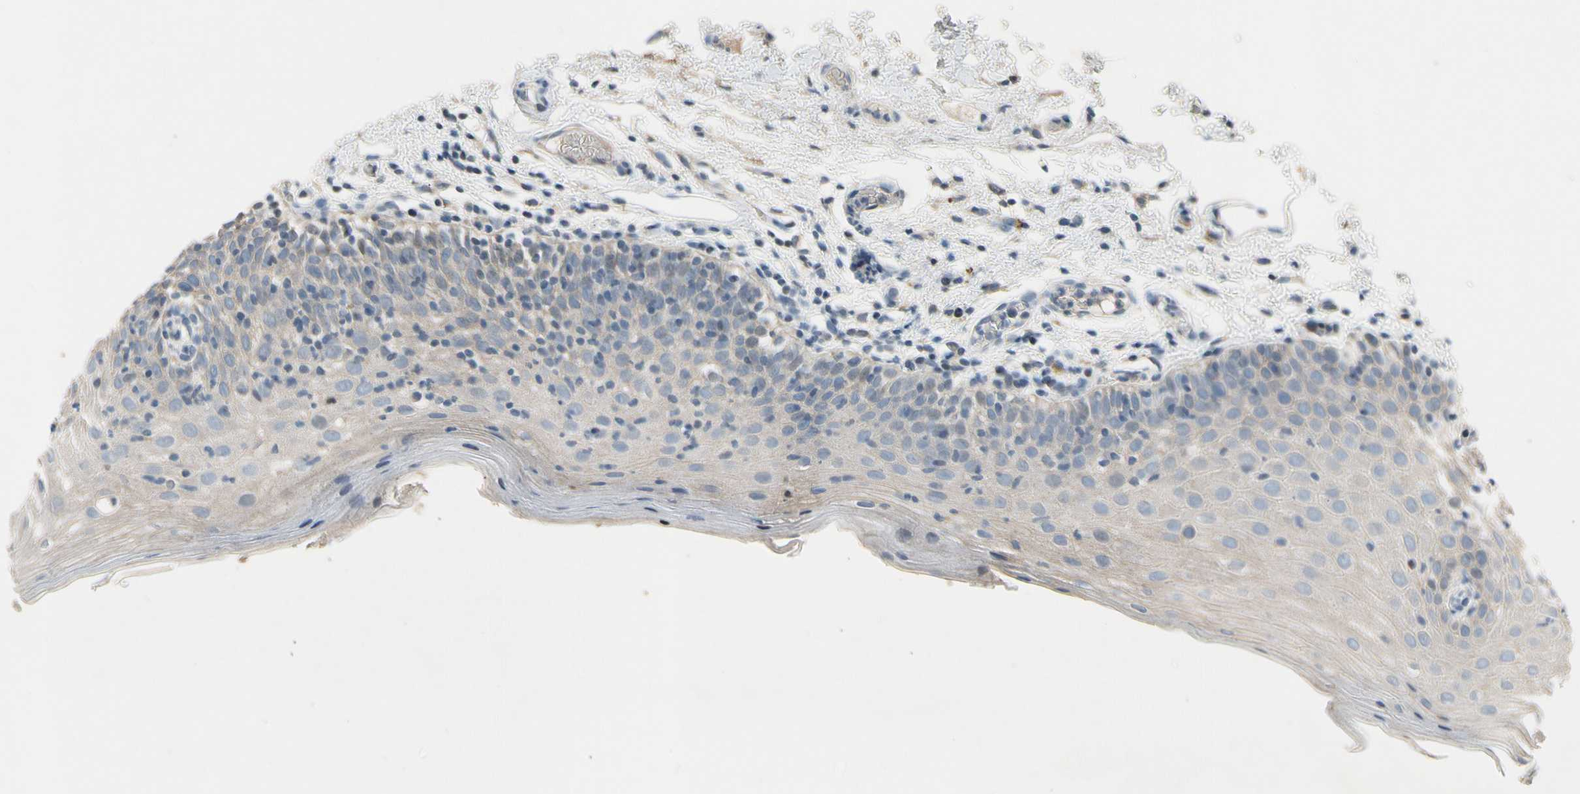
{"staining": {"intensity": "weak", "quantity": ">75%", "location": "cytoplasmic/membranous"}, "tissue": "oral mucosa", "cell_type": "Squamous epithelial cells", "image_type": "normal", "snomed": [{"axis": "morphology", "description": "Normal tissue, NOS"}, {"axis": "morphology", "description": "Squamous cell carcinoma, NOS"}, {"axis": "topography", "description": "Skeletal muscle"}, {"axis": "topography", "description": "Oral tissue"}], "caption": "This image displays IHC staining of unremarkable oral mucosa, with low weak cytoplasmic/membranous expression in about >75% of squamous epithelial cells.", "gene": "PIP5K1B", "patient": {"sex": "male", "age": 71}}